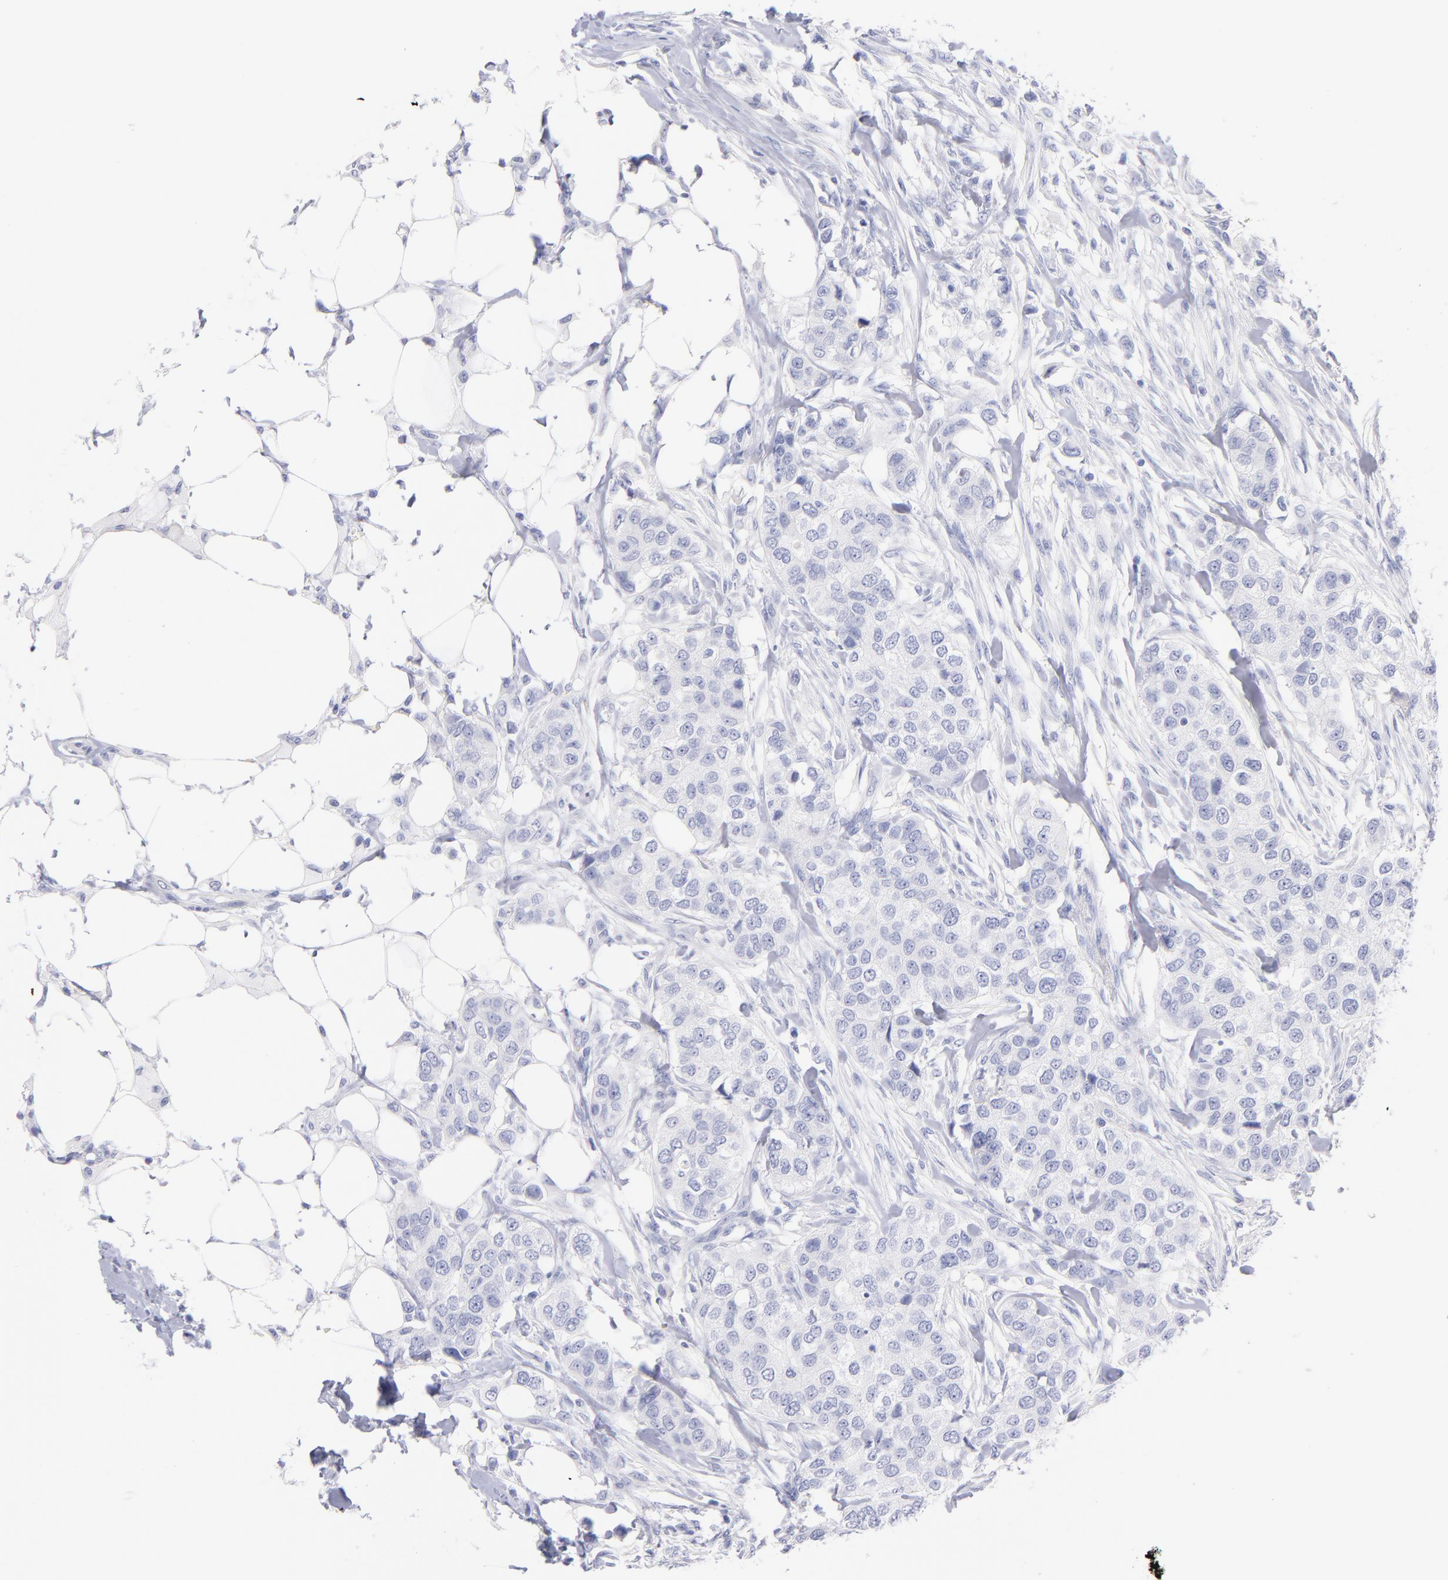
{"staining": {"intensity": "negative", "quantity": "none", "location": "none"}, "tissue": "breast cancer", "cell_type": "Tumor cells", "image_type": "cancer", "snomed": [{"axis": "morphology", "description": "Normal tissue, NOS"}, {"axis": "morphology", "description": "Duct carcinoma"}, {"axis": "topography", "description": "Breast"}], "caption": "Breast cancer (infiltrating ductal carcinoma) stained for a protein using immunohistochemistry reveals no positivity tumor cells.", "gene": "SCGN", "patient": {"sex": "female", "age": 49}}